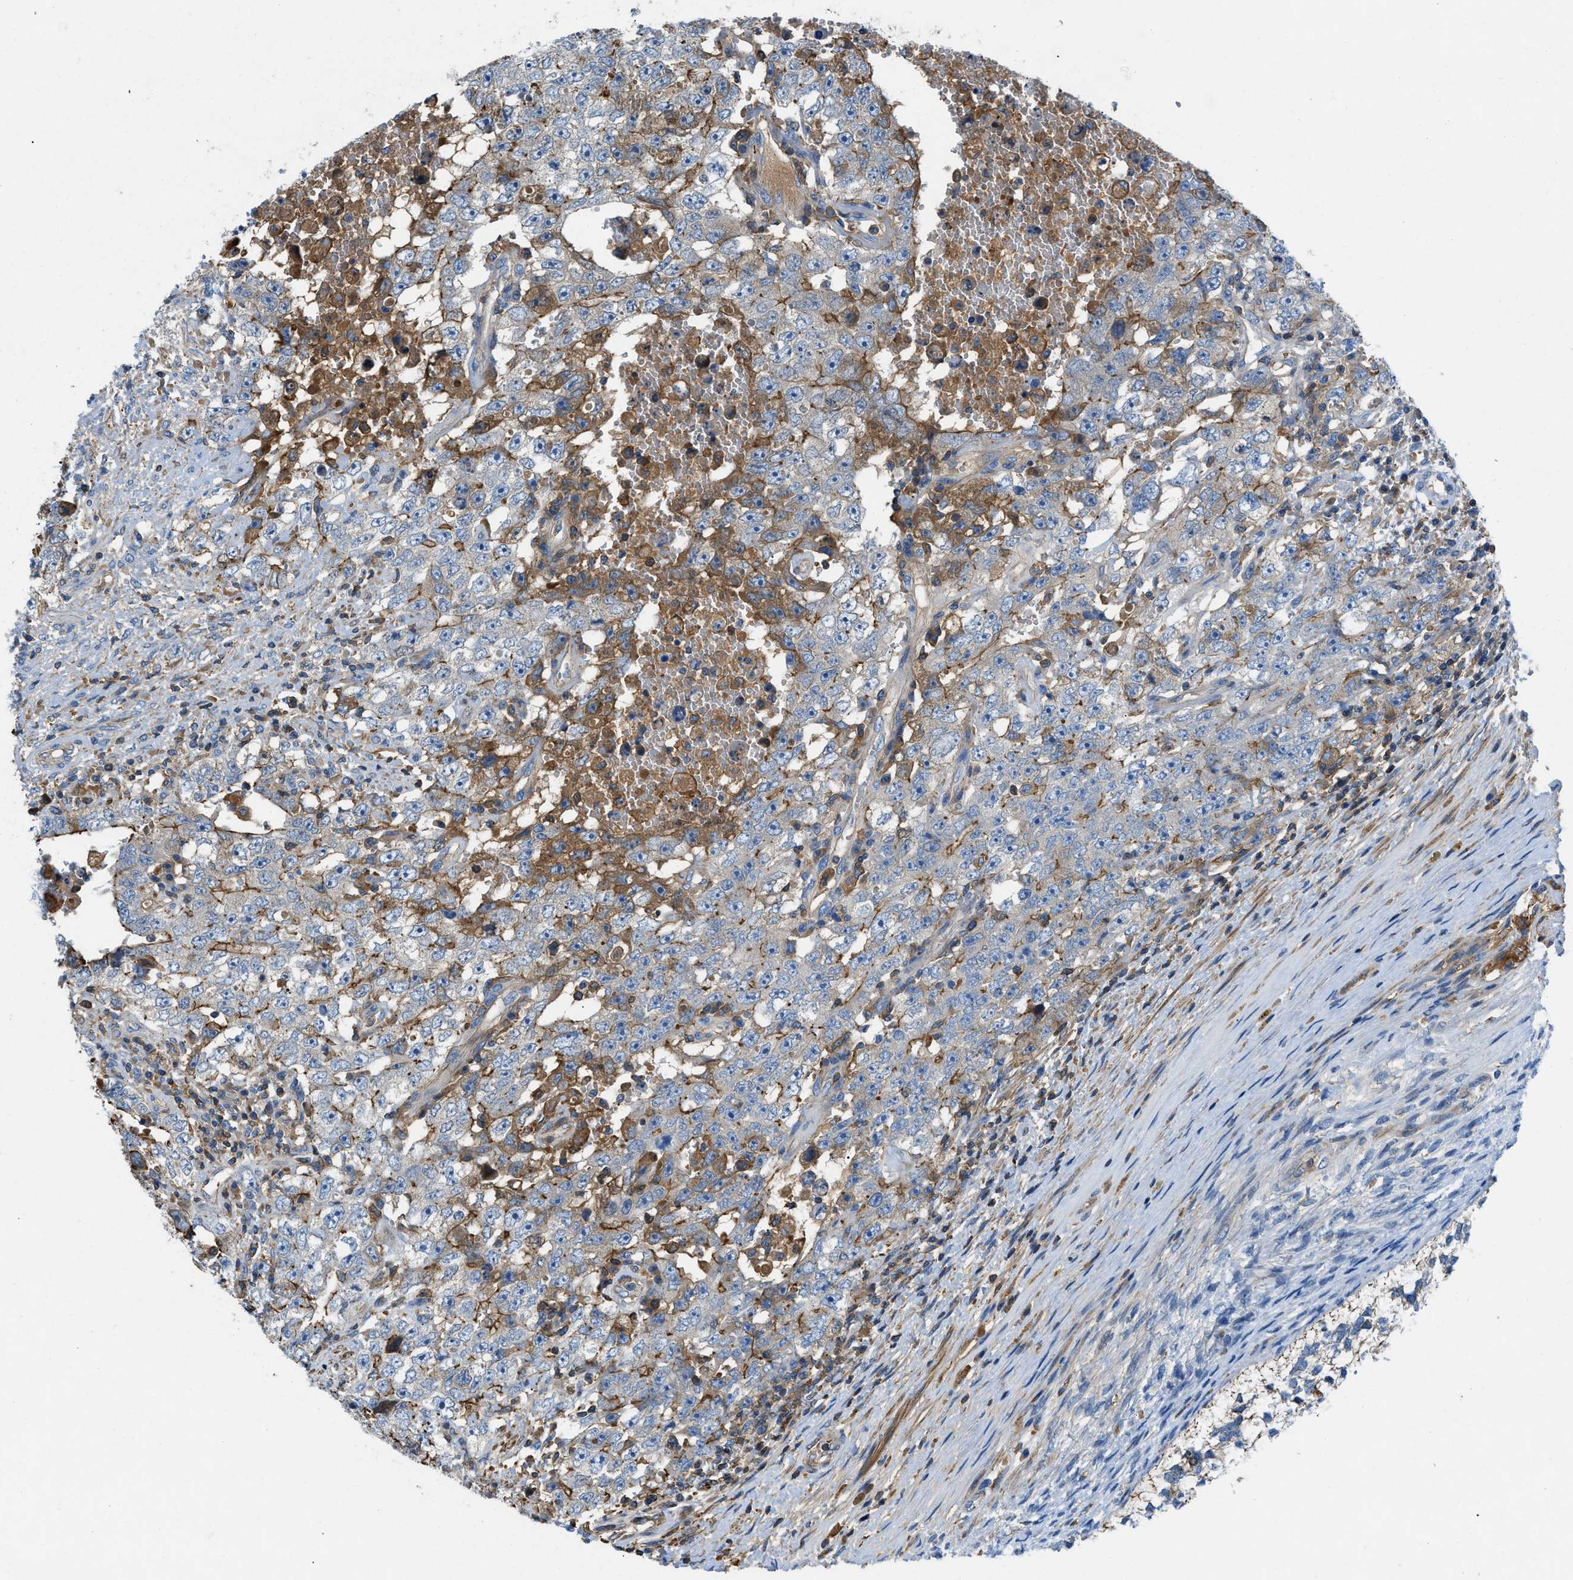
{"staining": {"intensity": "moderate", "quantity": "<25%", "location": "cytoplasmic/membranous"}, "tissue": "testis cancer", "cell_type": "Tumor cells", "image_type": "cancer", "snomed": [{"axis": "morphology", "description": "Carcinoma, Embryonal, NOS"}, {"axis": "topography", "description": "Testis"}], "caption": "Immunohistochemistry image of neoplastic tissue: testis cancer stained using immunohistochemistry (IHC) demonstrates low levels of moderate protein expression localized specifically in the cytoplasmic/membranous of tumor cells, appearing as a cytoplasmic/membranous brown color.", "gene": "ATP6V0D1", "patient": {"sex": "male", "age": 26}}